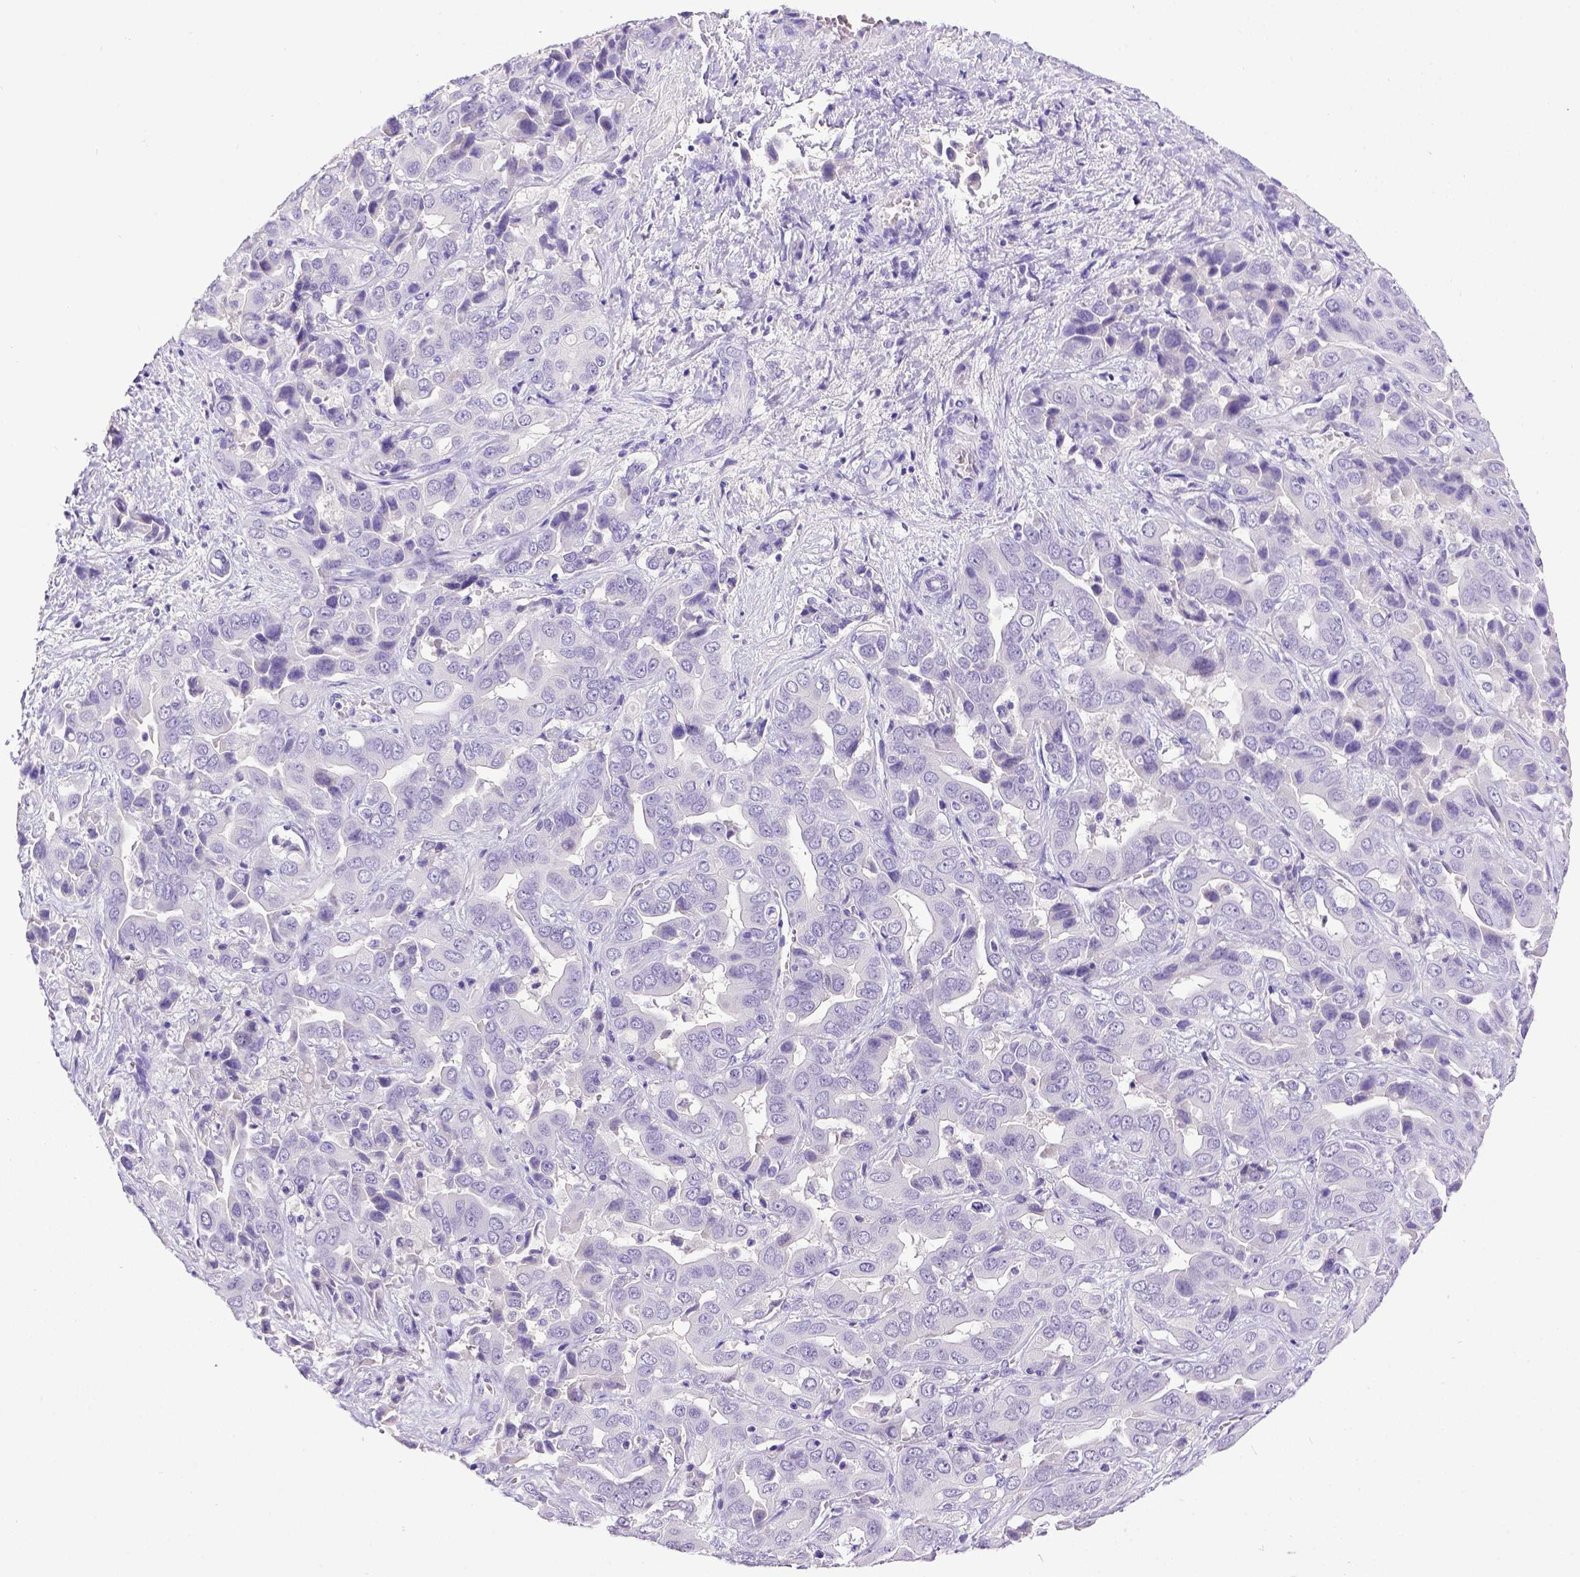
{"staining": {"intensity": "negative", "quantity": "none", "location": "none"}, "tissue": "liver cancer", "cell_type": "Tumor cells", "image_type": "cancer", "snomed": [{"axis": "morphology", "description": "Cholangiocarcinoma"}, {"axis": "topography", "description": "Liver"}], "caption": "Immunohistochemistry photomicrograph of human liver cancer (cholangiocarcinoma) stained for a protein (brown), which exhibits no staining in tumor cells. (Immunohistochemistry (ihc), brightfield microscopy, high magnification).", "gene": "ESR1", "patient": {"sex": "female", "age": 52}}